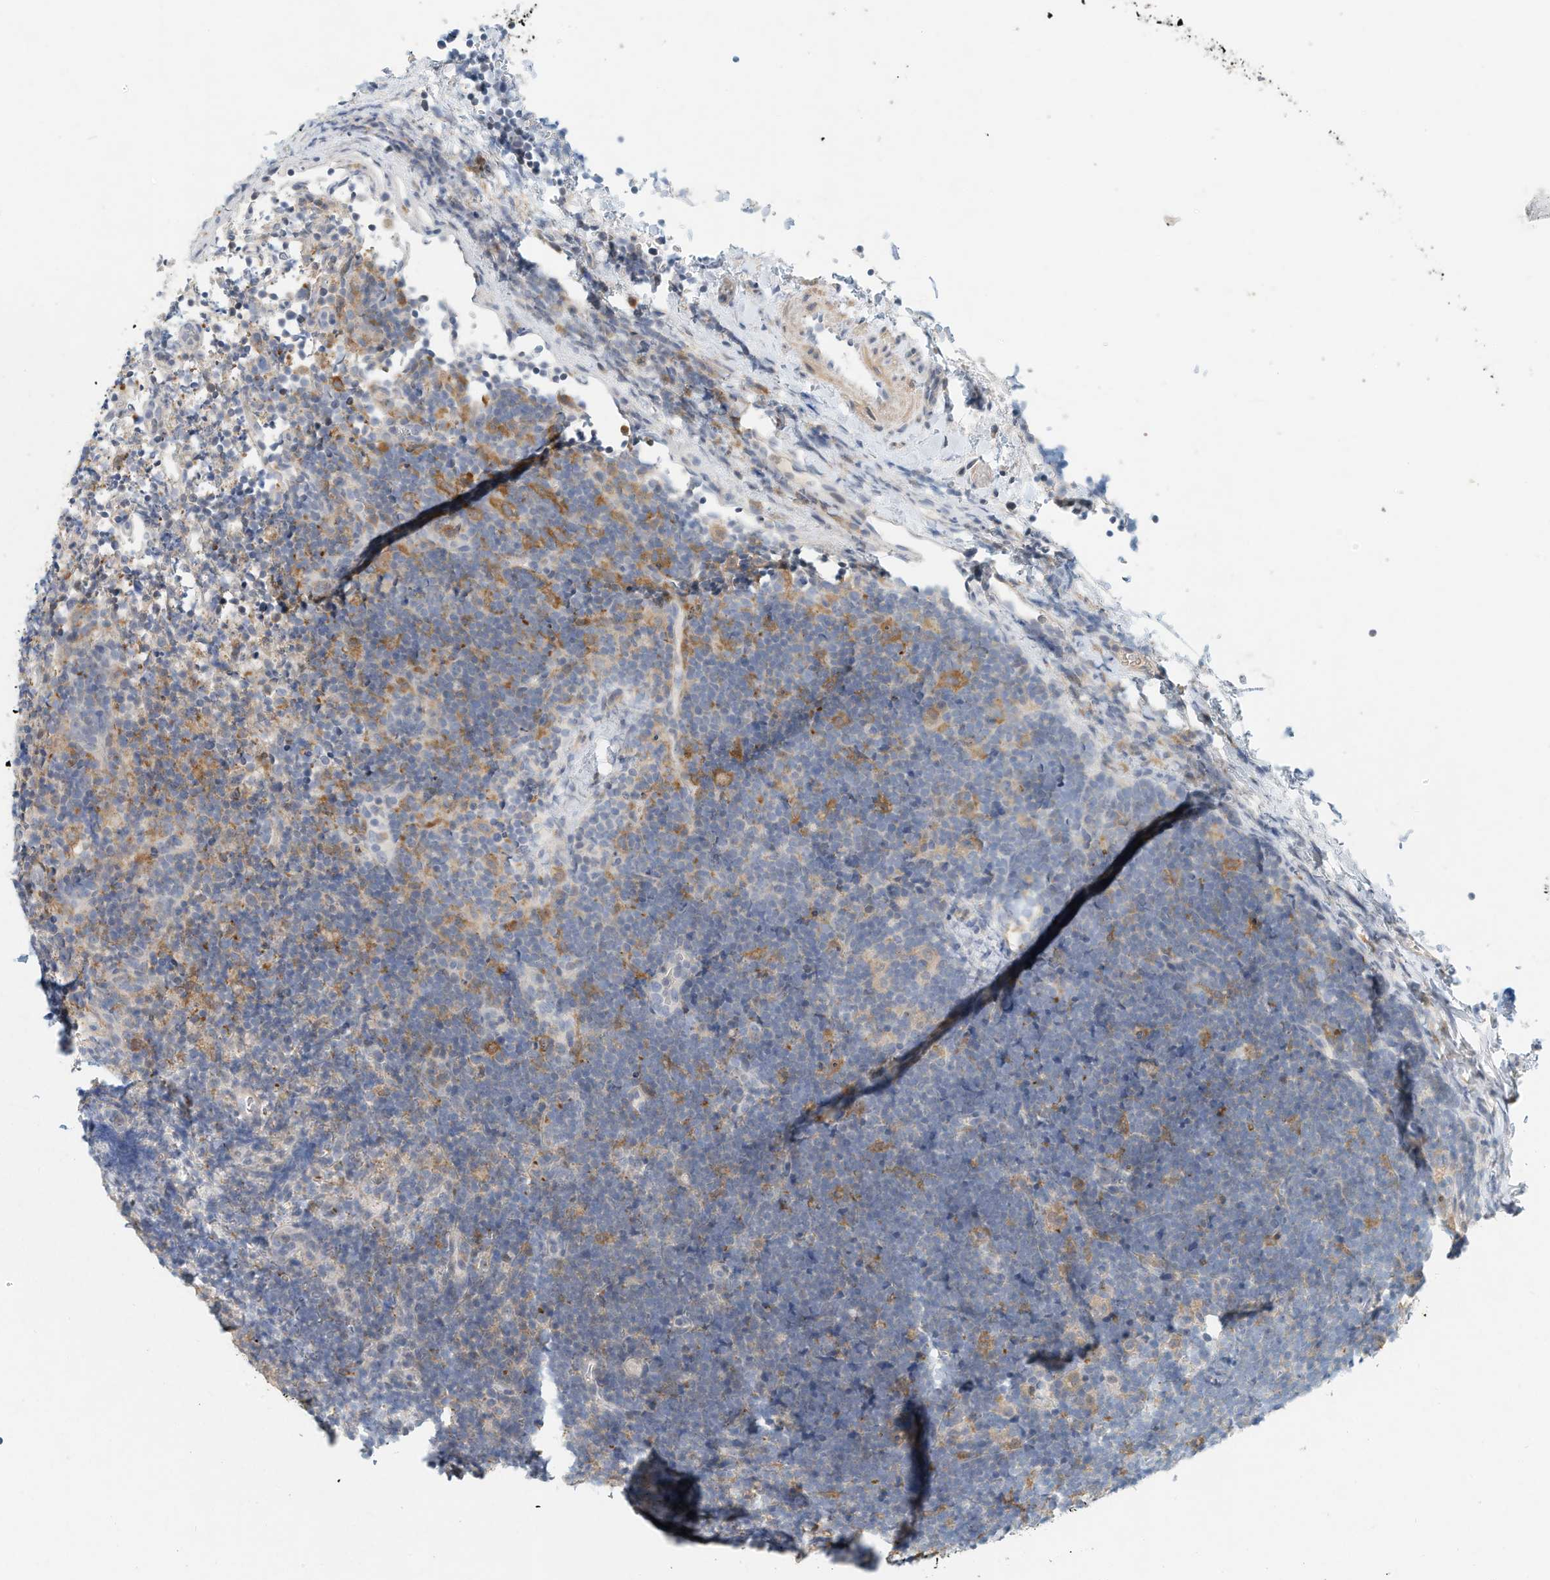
{"staining": {"intensity": "negative", "quantity": "none", "location": "none"}, "tissue": "lymphoma", "cell_type": "Tumor cells", "image_type": "cancer", "snomed": [{"axis": "morphology", "description": "Malignant lymphoma, non-Hodgkin's type, High grade"}, {"axis": "topography", "description": "Lymph node"}], "caption": "Immunohistochemistry (IHC) of human lymphoma reveals no staining in tumor cells. Brightfield microscopy of immunohistochemistry stained with DAB (brown) and hematoxylin (blue), captured at high magnification.", "gene": "MICAL1", "patient": {"sex": "male", "age": 13}}